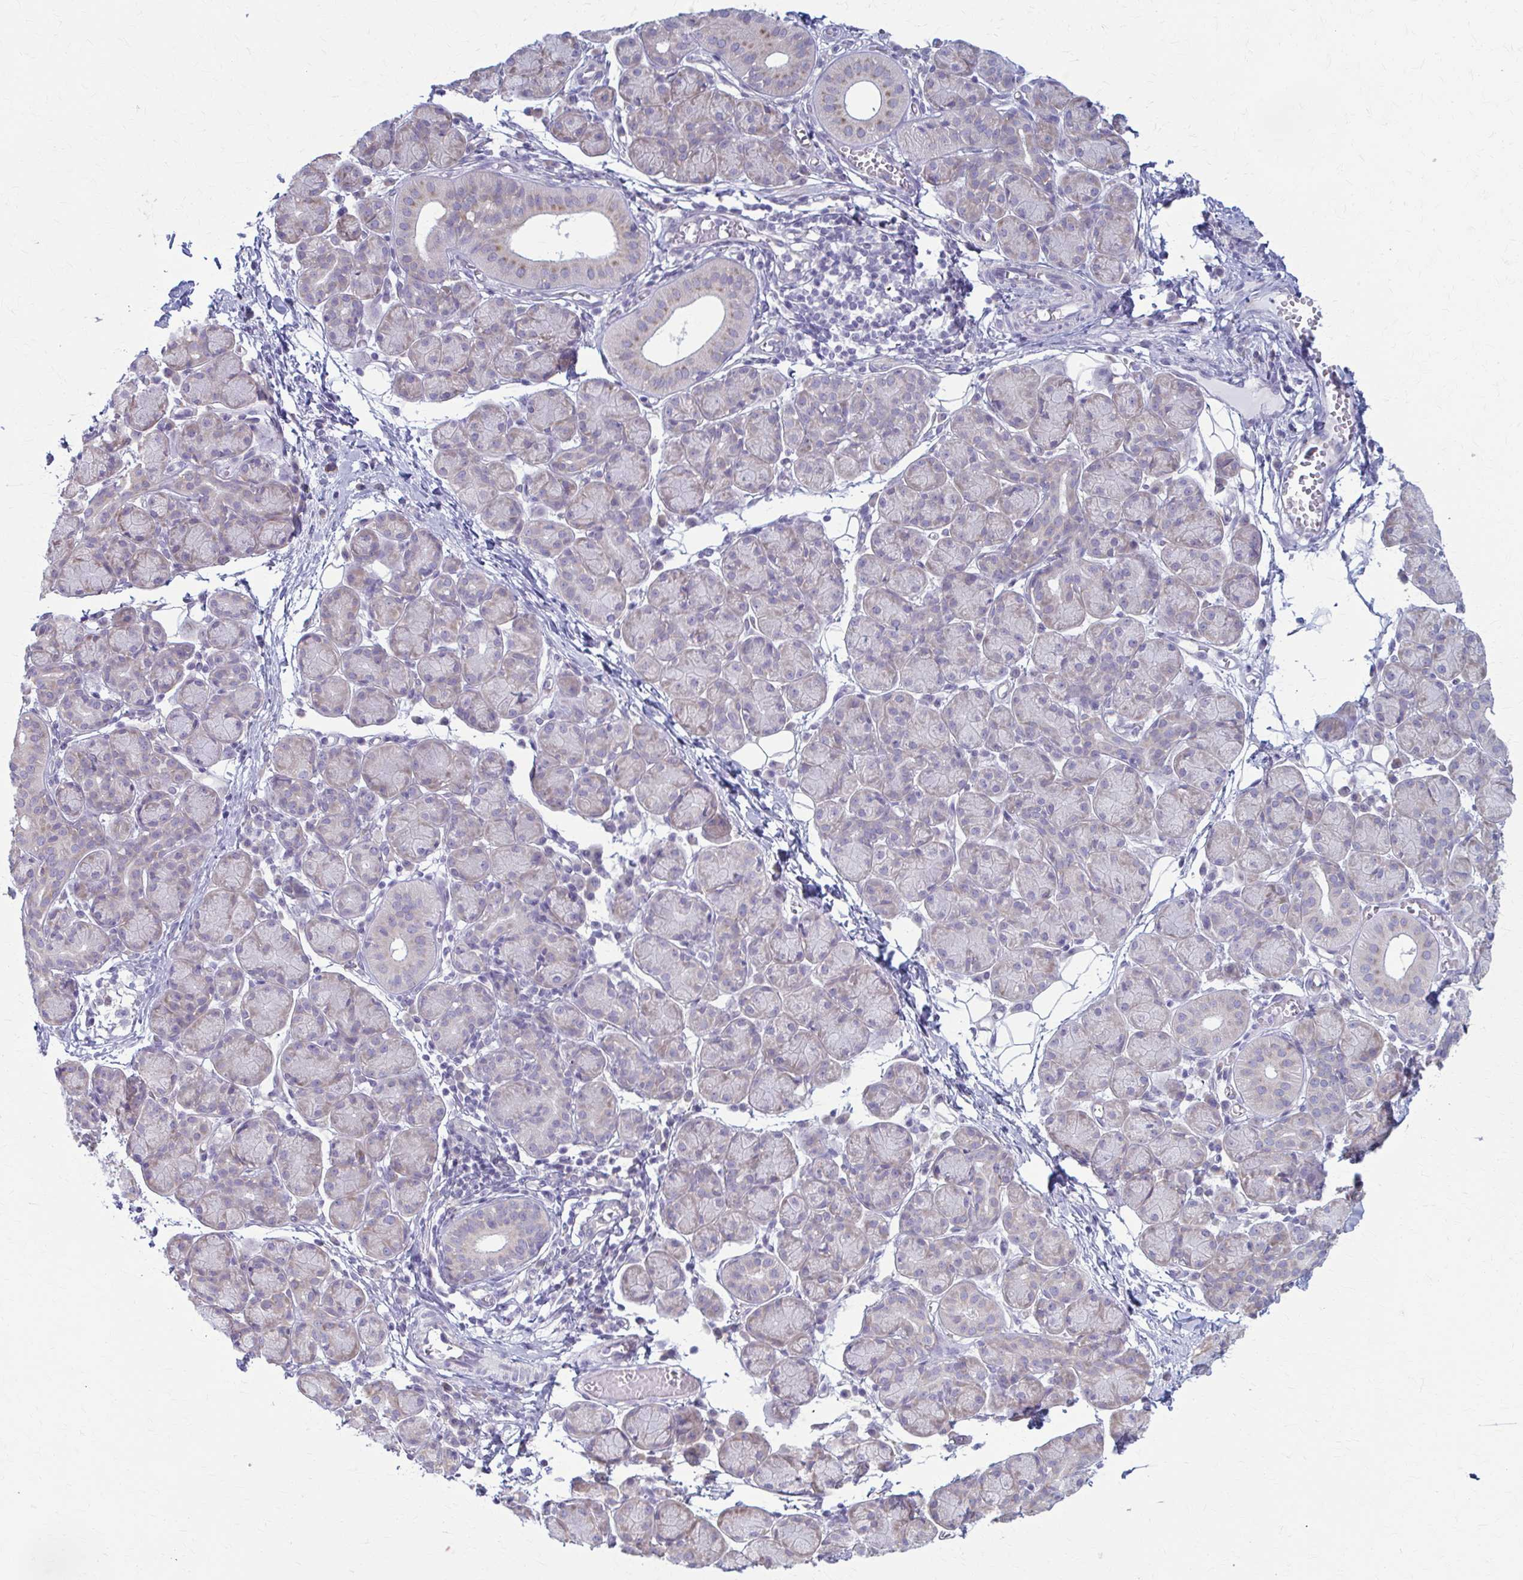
{"staining": {"intensity": "weak", "quantity": "<25%", "location": "cytoplasmic/membranous"}, "tissue": "salivary gland", "cell_type": "Glandular cells", "image_type": "normal", "snomed": [{"axis": "morphology", "description": "Normal tissue, NOS"}, {"axis": "morphology", "description": "Inflammation, NOS"}, {"axis": "topography", "description": "Lymph node"}, {"axis": "topography", "description": "Salivary gland"}], "caption": "The immunohistochemistry histopathology image has no significant positivity in glandular cells of salivary gland. Brightfield microscopy of immunohistochemistry stained with DAB (brown) and hematoxylin (blue), captured at high magnification.", "gene": "PRKRA", "patient": {"sex": "male", "age": 3}}